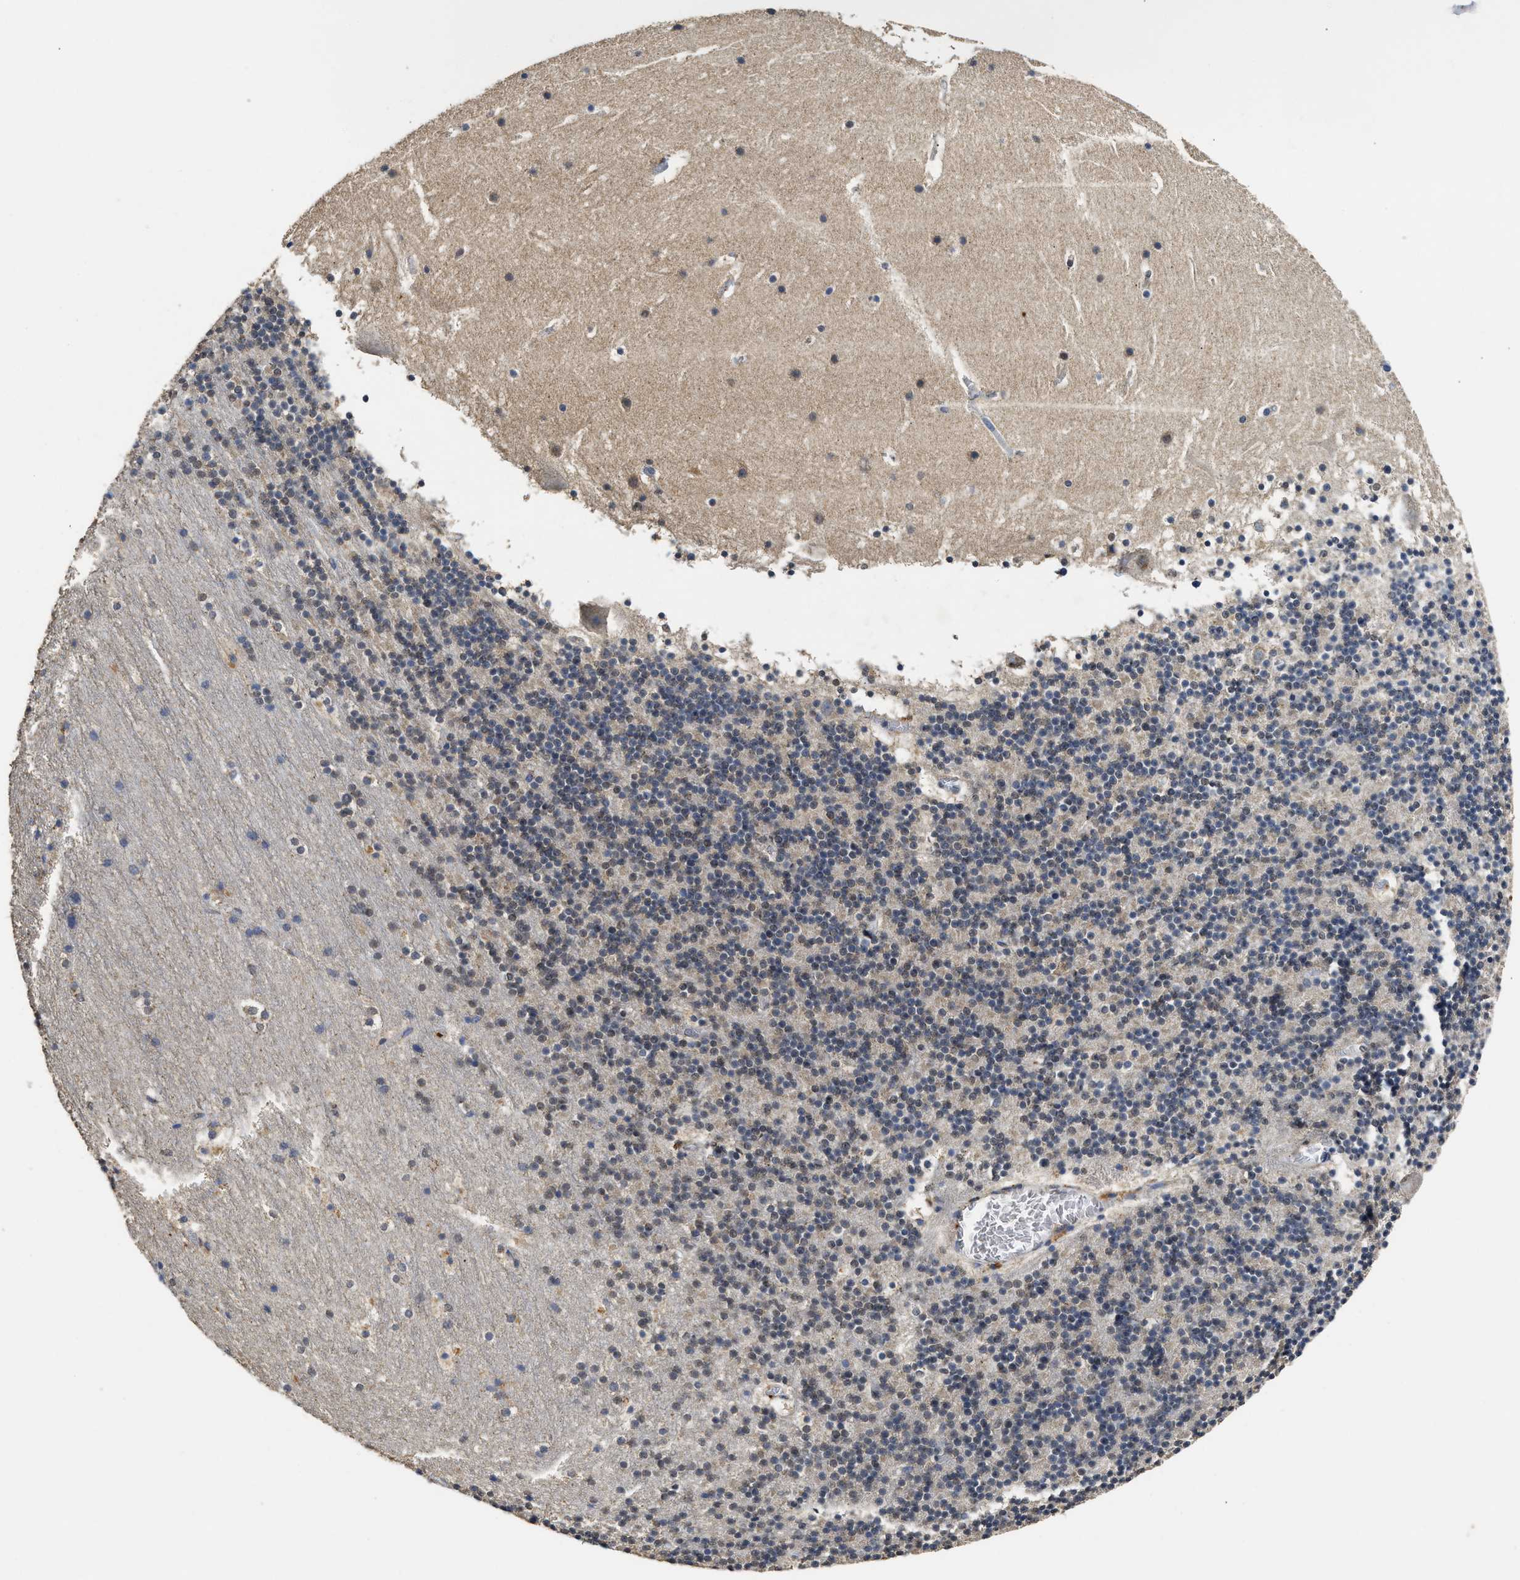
{"staining": {"intensity": "weak", "quantity": "25%-75%", "location": "cytoplasmic/membranous"}, "tissue": "cerebellum", "cell_type": "Cells in granular layer", "image_type": "normal", "snomed": [{"axis": "morphology", "description": "Normal tissue, NOS"}, {"axis": "topography", "description": "Cerebellum"}], "caption": "Approximately 25%-75% of cells in granular layer in benign cerebellum exhibit weak cytoplasmic/membranous protein staining as visualized by brown immunohistochemical staining.", "gene": "CTNNA1", "patient": {"sex": "male", "age": 45}}